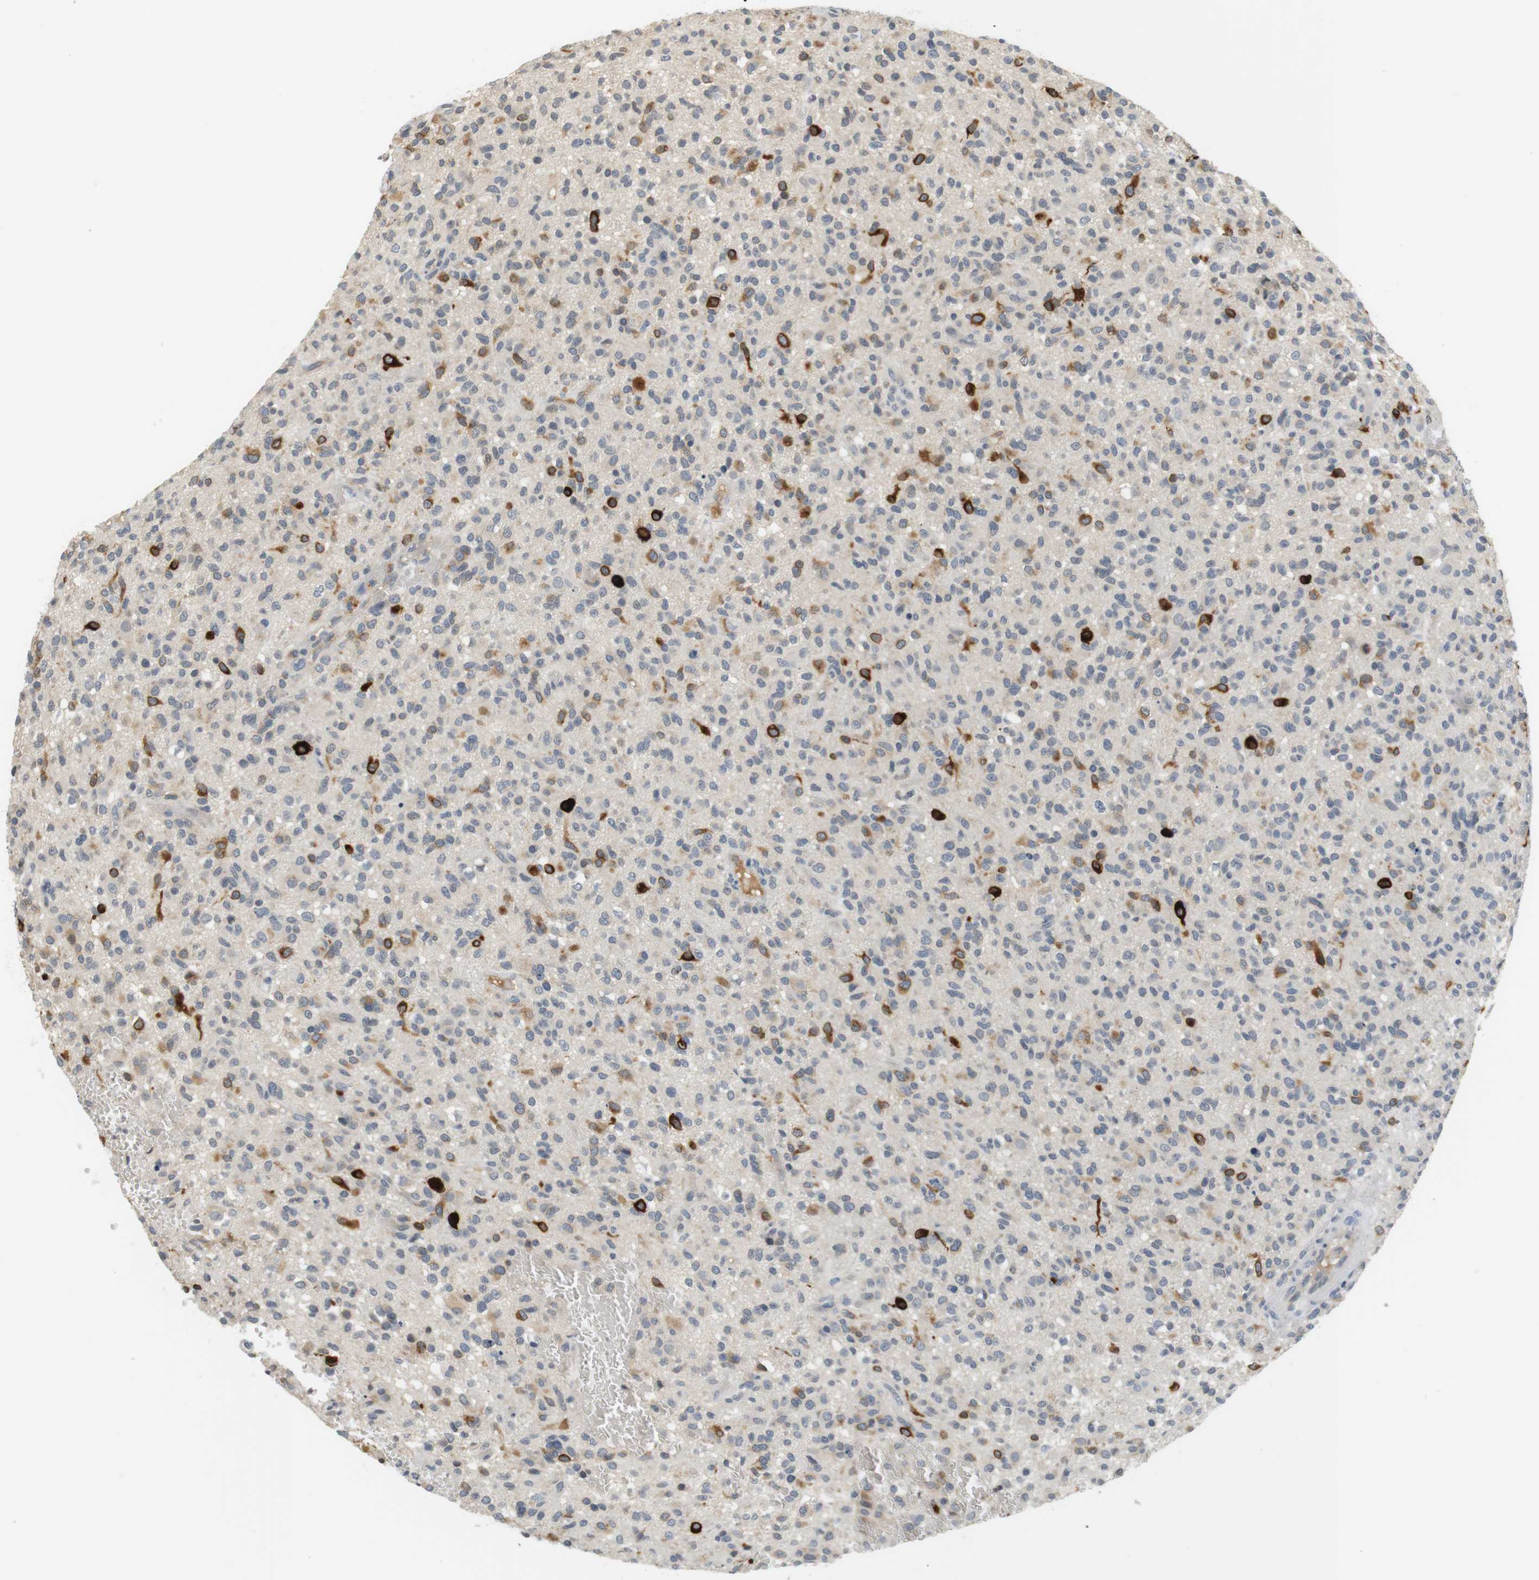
{"staining": {"intensity": "strong", "quantity": "<25%", "location": "cytoplasmic/membranous"}, "tissue": "glioma", "cell_type": "Tumor cells", "image_type": "cancer", "snomed": [{"axis": "morphology", "description": "Glioma, malignant, High grade"}, {"axis": "topography", "description": "Brain"}], "caption": "Protein expression analysis of human glioma reveals strong cytoplasmic/membranous positivity in about <25% of tumor cells.", "gene": "WNT7A", "patient": {"sex": "male", "age": 71}}